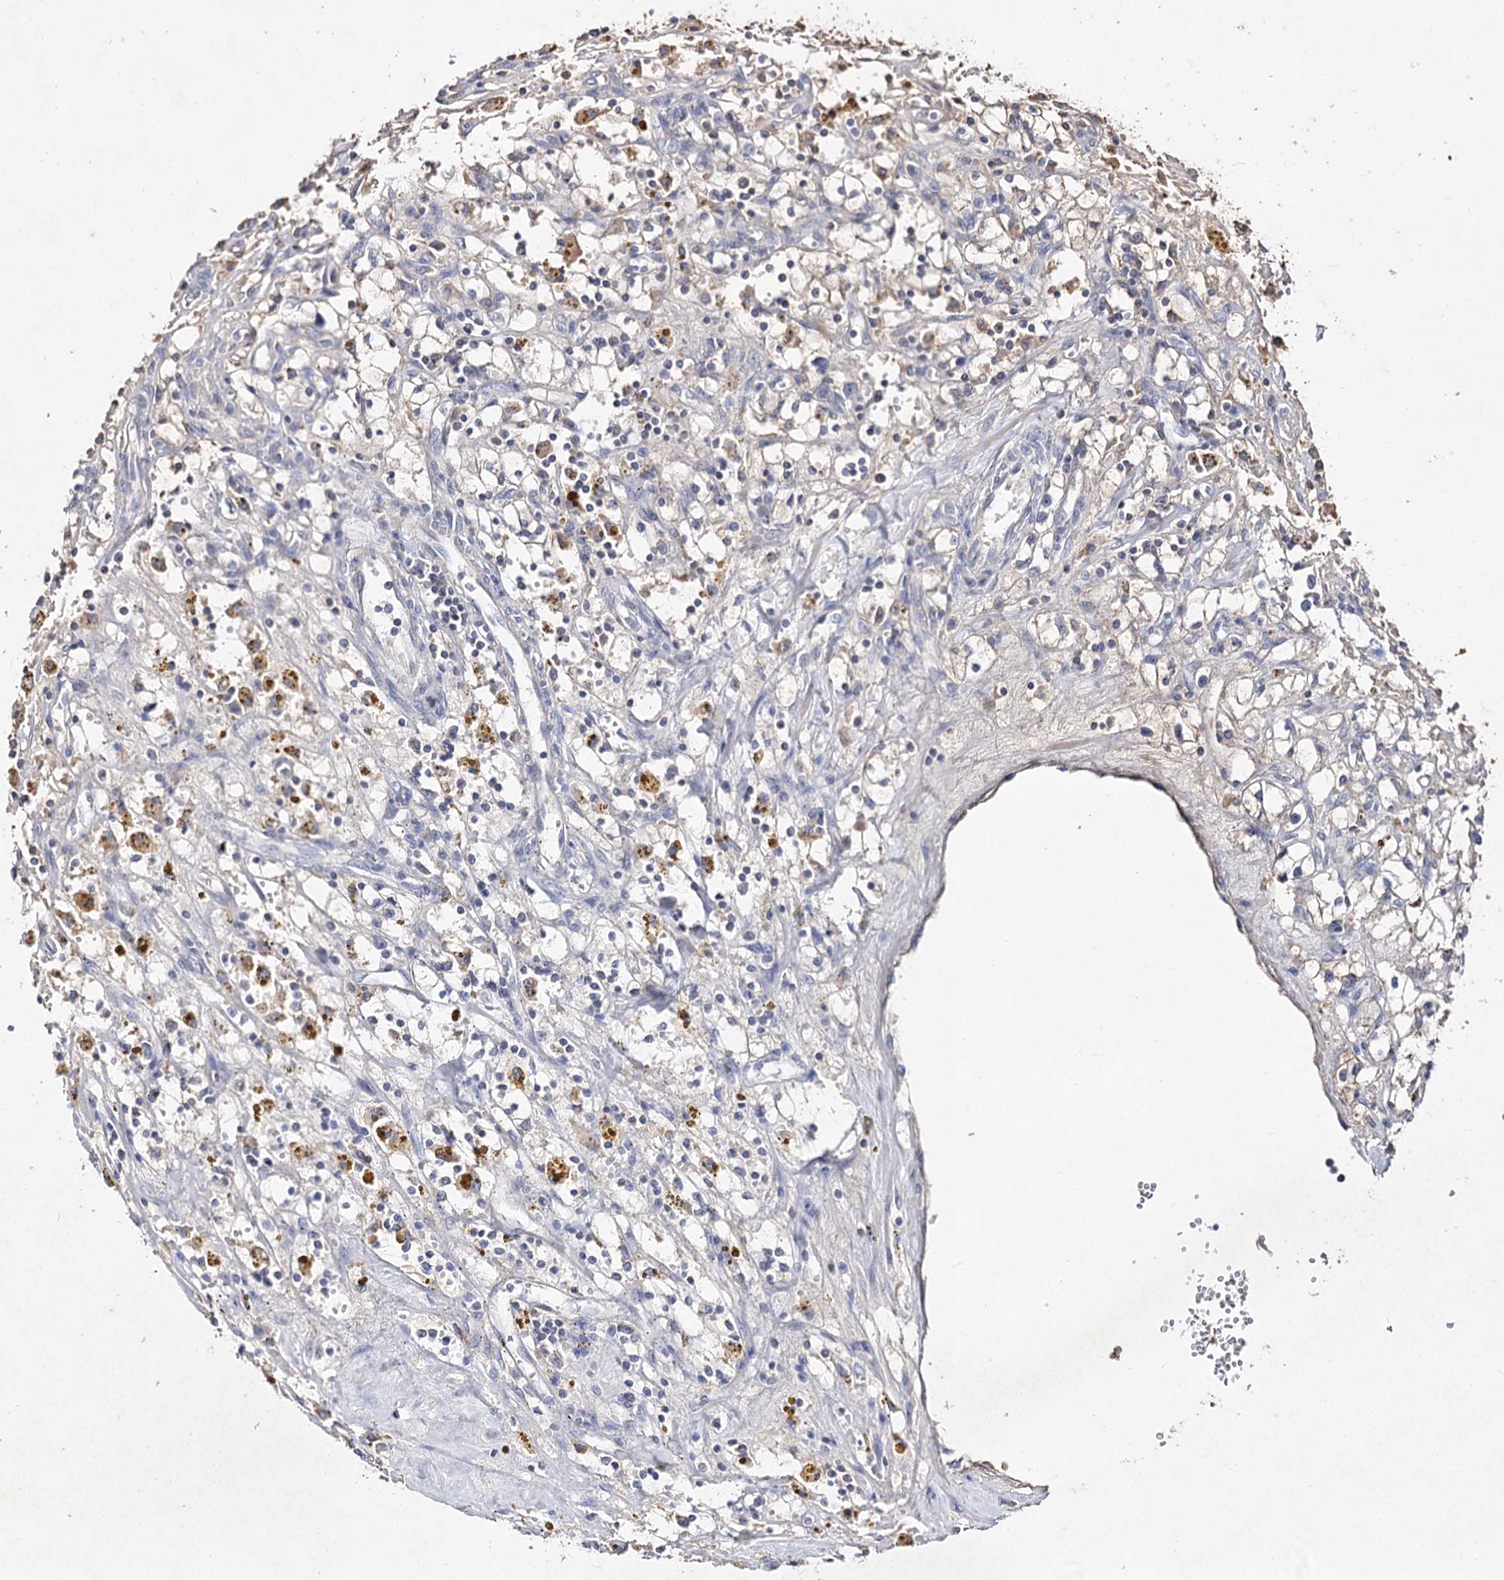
{"staining": {"intensity": "negative", "quantity": "none", "location": "none"}, "tissue": "renal cancer", "cell_type": "Tumor cells", "image_type": "cancer", "snomed": [{"axis": "morphology", "description": "Adenocarcinoma, NOS"}, {"axis": "topography", "description": "Kidney"}], "caption": "There is no significant expression in tumor cells of renal cancer.", "gene": "ARFIP2", "patient": {"sex": "male", "age": 56}}